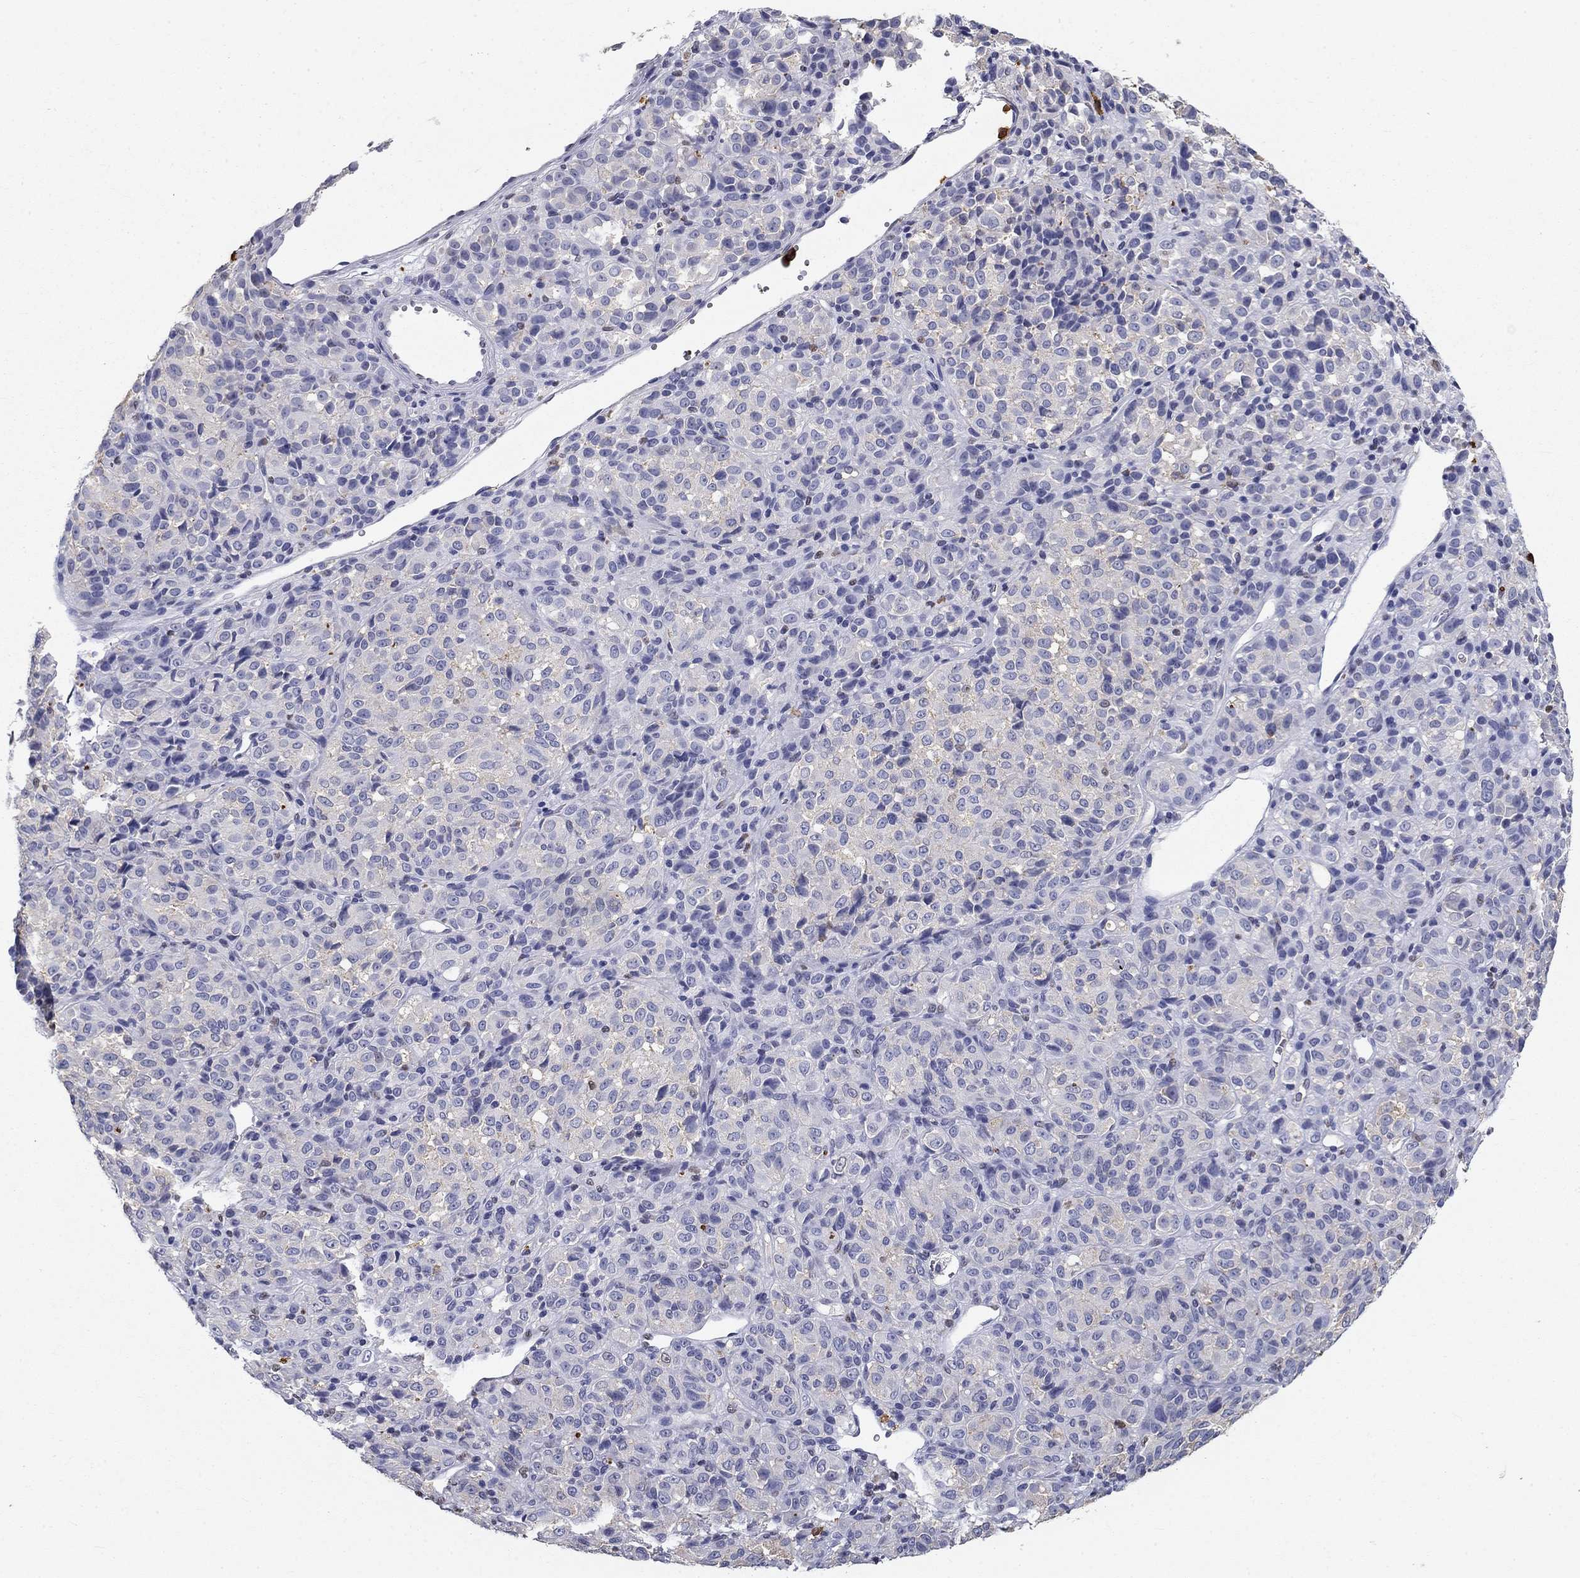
{"staining": {"intensity": "negative", "quantity": "none", "location": "none"}, "tissue": "melanoma", "cell_type": "Tumor cells", "image_type": "cancer", "snomed": [{"axis": "morphology", "description": "Malignant melanoma, Metastatic site"}, {"axis": "topography", "description": "Brain"}], "caption": "The immunohistochemistry (IHC) histopathology image has no significant positivity in tumor cells of malignant melanoma (metastatic site) tissue.", "gene": "IGSF8", "patient": {"sex": "female", "age": 56}}